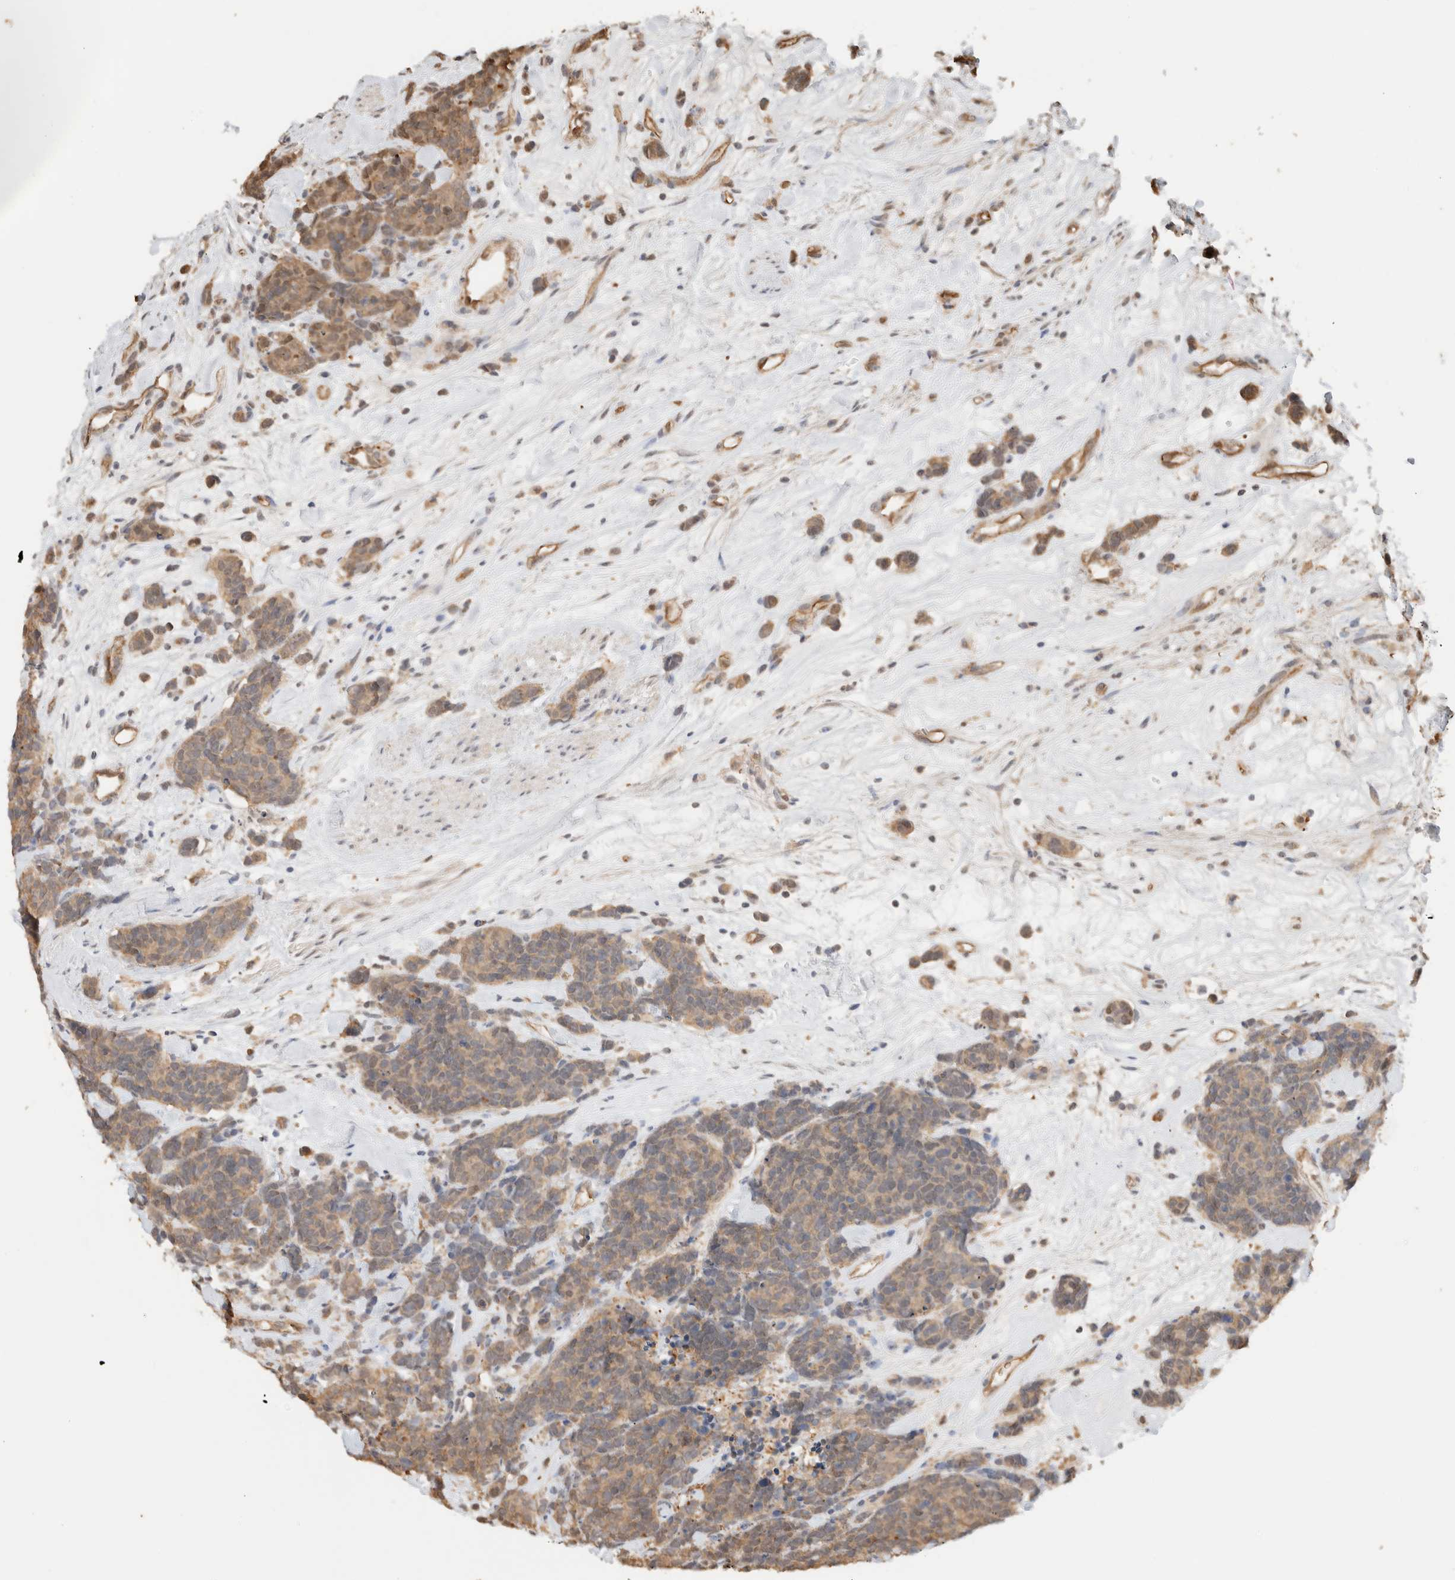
{"staining": {"intensity": "moderate", "quantity": ">75%", "location": "cytoplasmic/membranous"}, "tissue": "carcinoid", "cell_type": "Tumor cells", "image_type": "cancer", "snomed": [{"axis": "morphology", "description": "Carcinoma, NOS"}, {"axis": "morphology", "description": "Carcinoid, malignant, NOS"}, {"axis": "topography", "description": "Urinary bladder"}], "caption": "DAB immunohistochemical staining of carcinoid (malignant) reveals moderate cytoplasmic/membranous protein positivity in about >75% of tumor cells.", "gene": "YWHAH", "patient": {"sex": "male", "age": 57}}